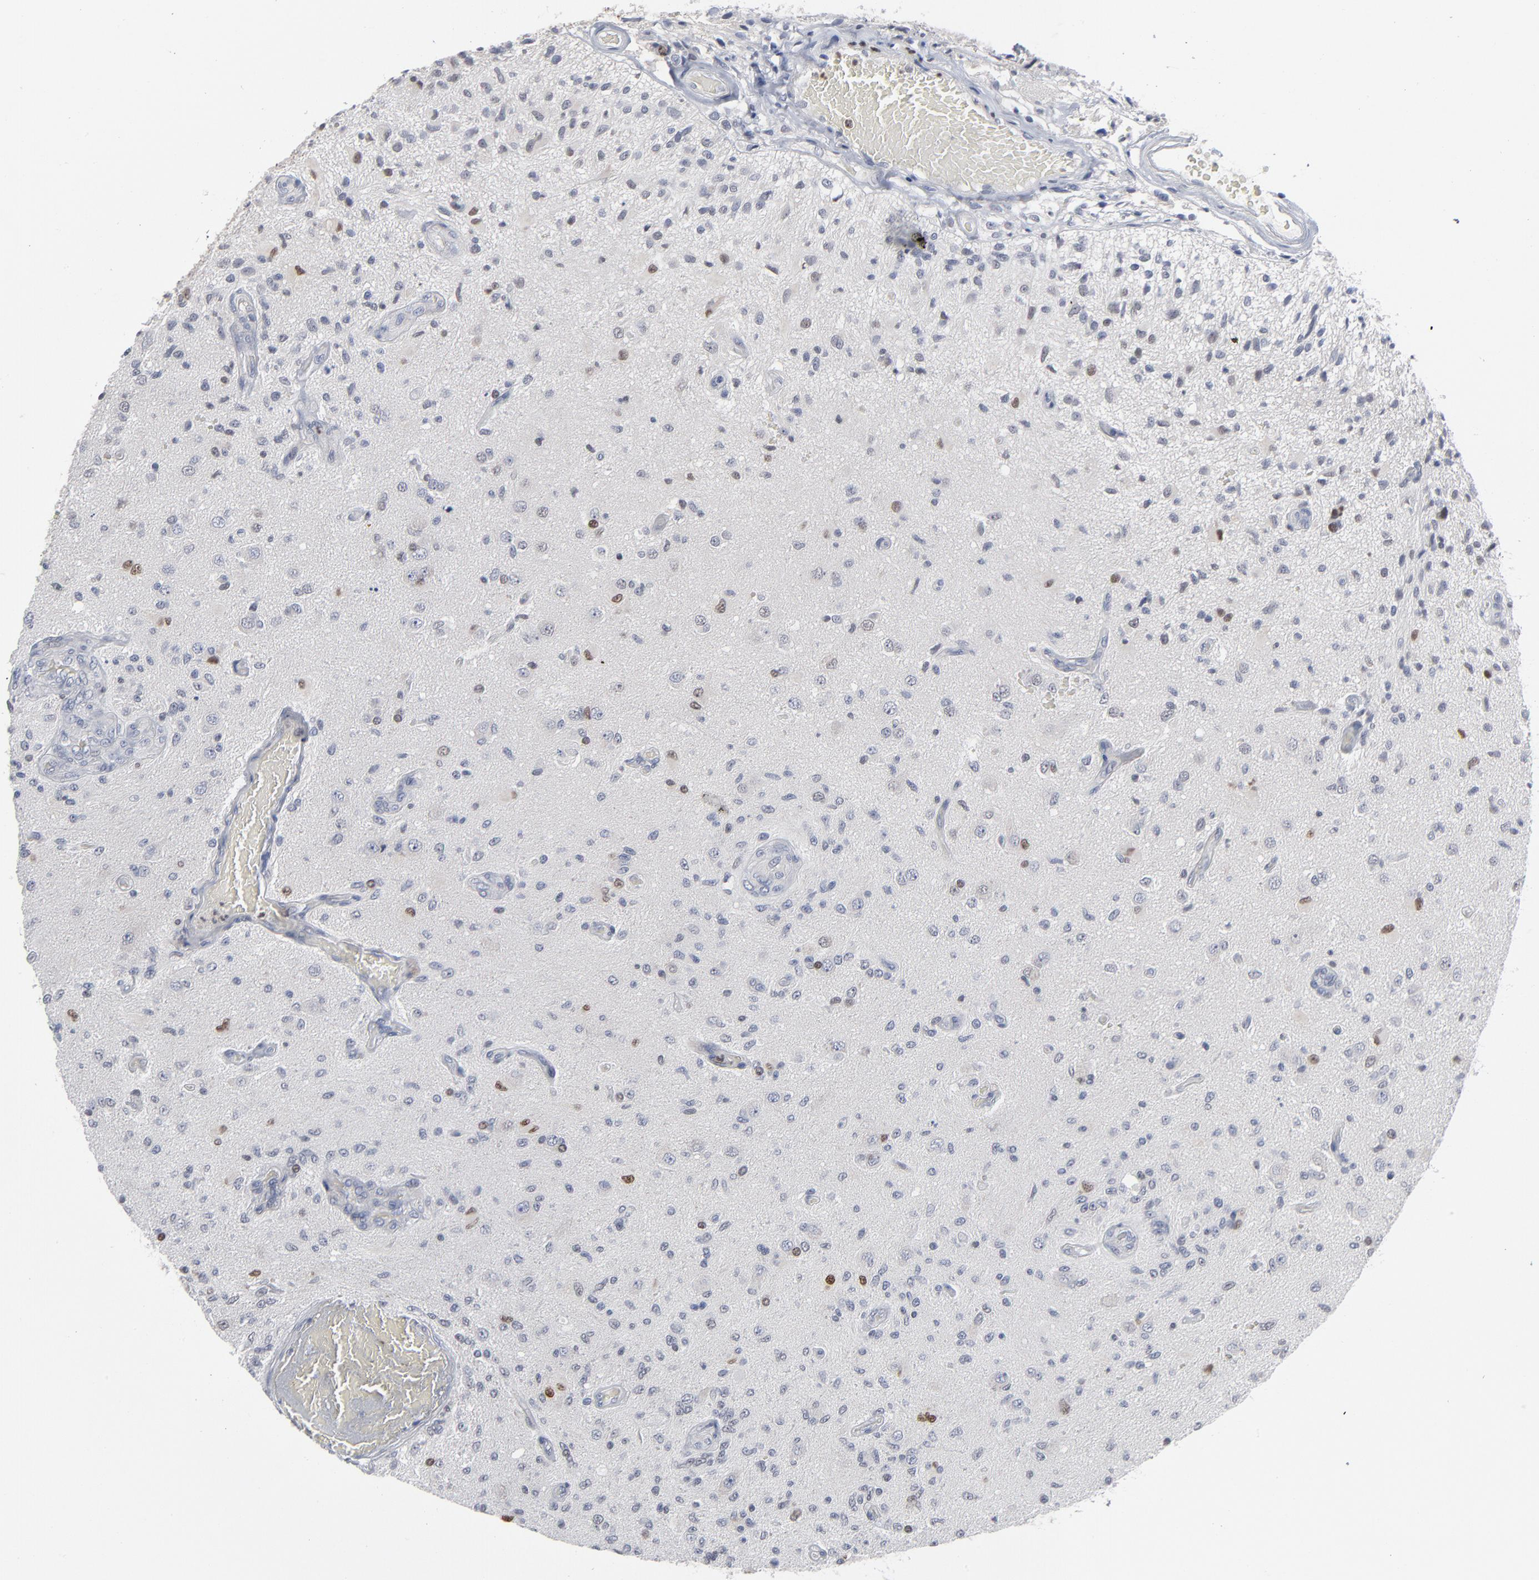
{"staining": {"intensity": "weak", "quantity": "<25%", "location": "nuclear"}, "tissue": "glioma", "cell_type": "Tumor cells", "image_type": "cancer", "snomed": [{"axis": "morphology", "description": "Normal tissue, NOS"}, {"axis": "morphology", "description": "Glioma, malignant, High grade"}, {"axis": "topography", "description": "Cerebral cortex"}], "caption": "This image is of glioma stained with IHC to label a protein in brown with the nuclei are counter-stained blue. There is no expression in tumor cells.", "gene": "FOXN2", "patient": {"sex": "male", "age": 77}}